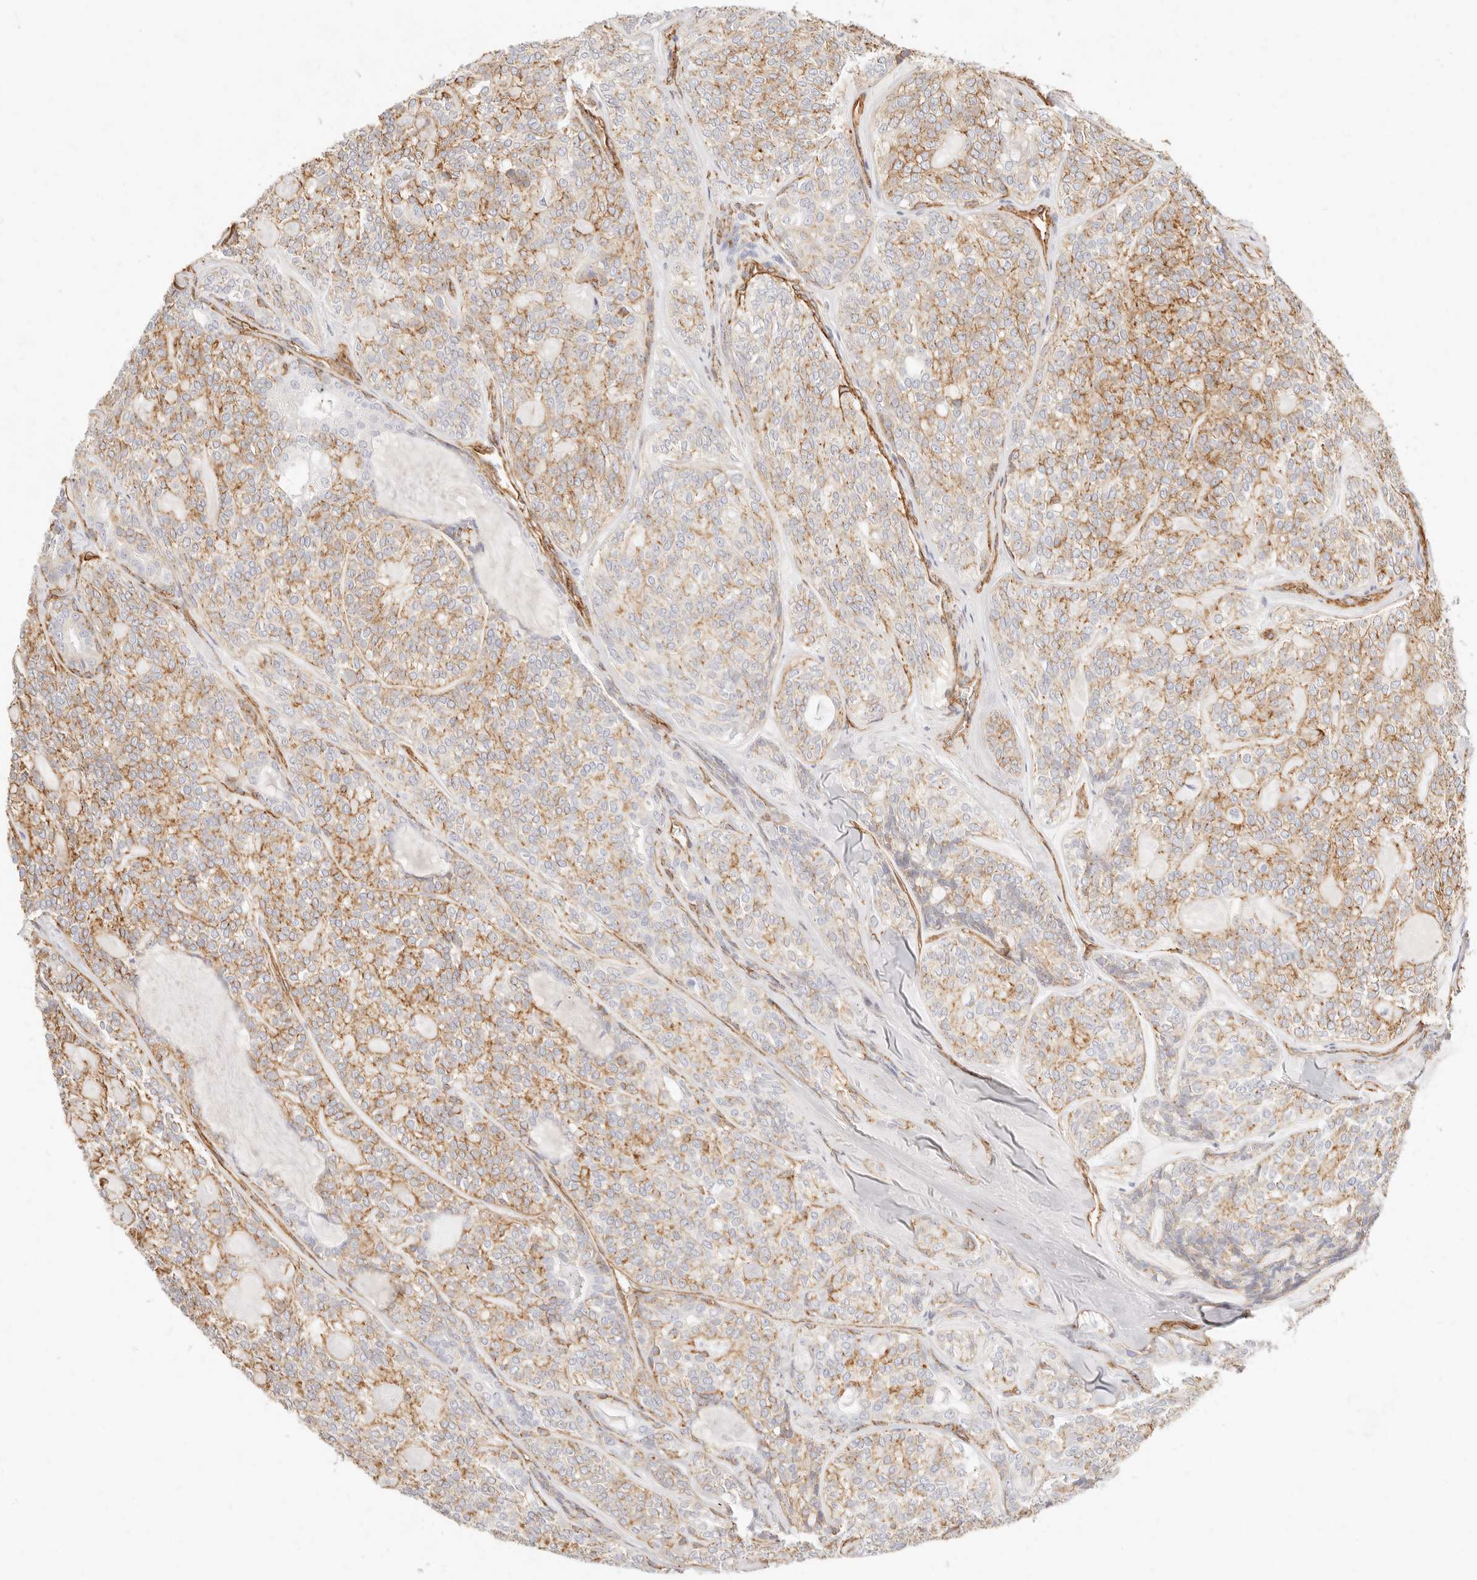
{"staining": {"intensity": "moderate", "quantity": "25%-75%", "location": "cytoplasmic/membranous"}, "tissue": "head and neck cancer", "cell_type": "Tumor cells", "image_type": "cancer", "snomed": [{"axis": "morphology", "description": "Adenocarcinoma, NOS"}, {"axis": "topography", "description": "Head-Neck"}], "caption": "Protein expression analysis of adenocarcinoma (head and neck) reveals moderate cytoplasmic/membranous positivity in about 25%-75% of tumor cells.", "gene": "NUS1", "patient": {"sex": "male", "age": 66}}